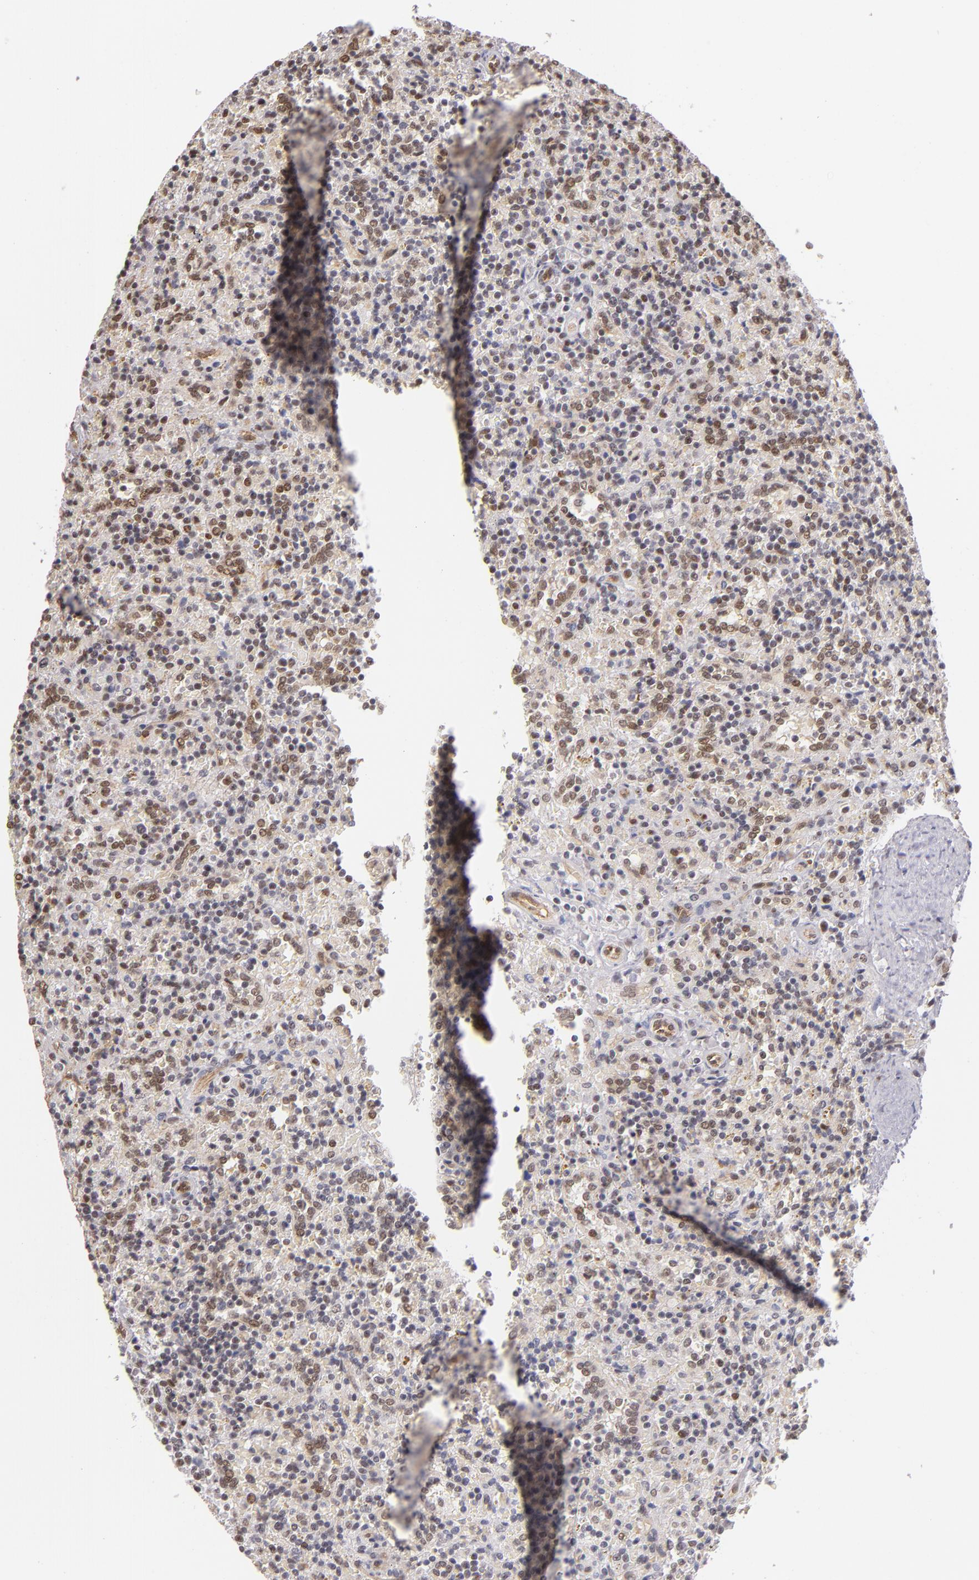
{"staining": {"intensity": "weak", "quantity": "25%-75%", "location": "nuclear"}, "tissue": "lymphoma", "cell_type": "Tumor cells", "image_type": "cancer", "snomed": [{"axis": "morphology", "description": "Malignant lymphoma, non-Hodgkin's type, Low grade"}, {"axis": "topography", "description": "Spleen"}], "caption": "High-power microscopy captured an immunohistochemistry (IHC) histopathology image of low-grade malignant lymphoma, non-Hodgkin's type, revealing weak nuclear expression in approximately 25%-75% of tumor cells.", "gene": "NCOR2", "patient": {"sex": "male", "age": 67}}